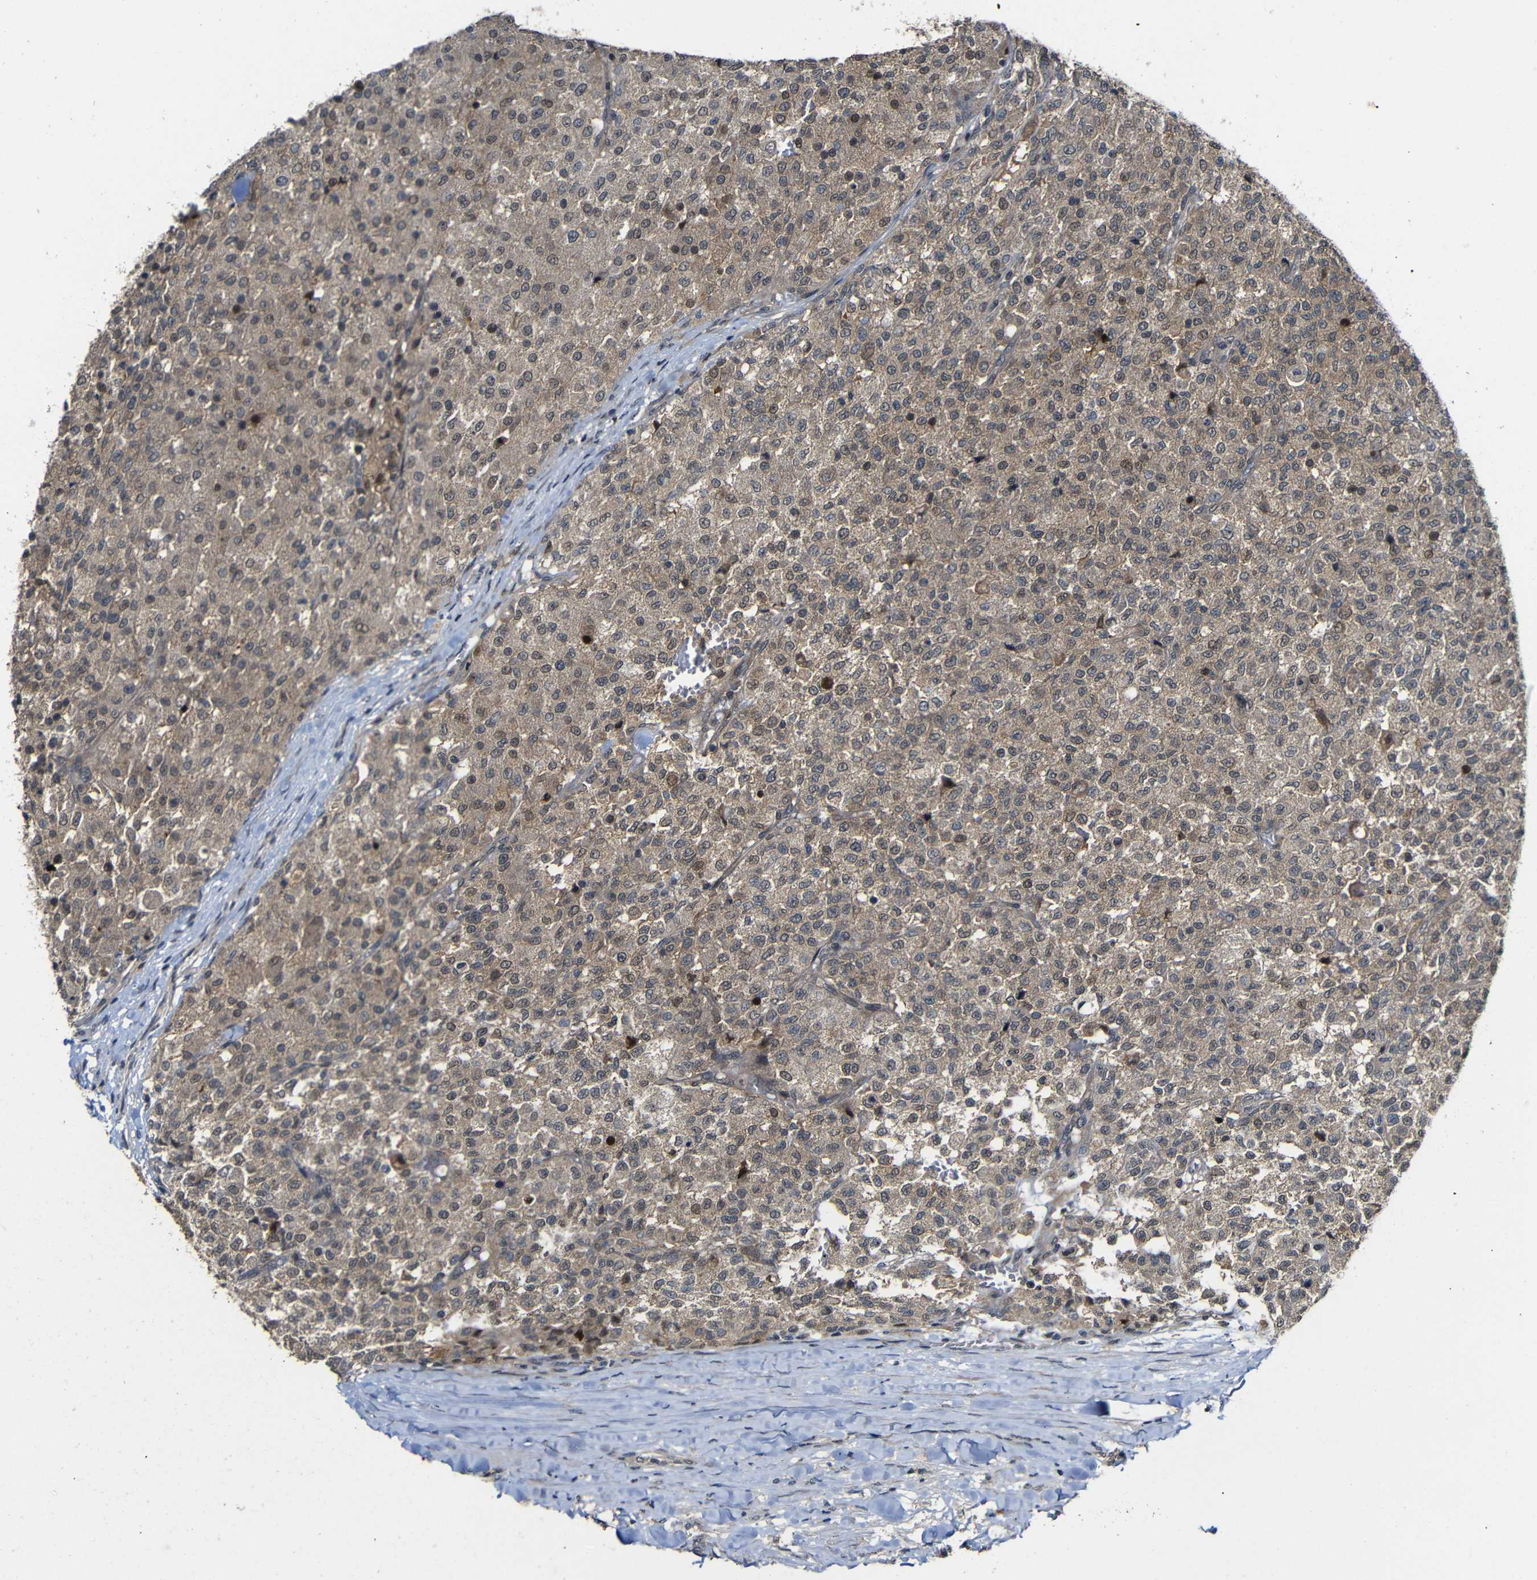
{"staining": {"intensity": "weak", "quantity": ">75%", "location": "cytoplasmic/membranous,nuclear"}, "tissue": "testis cancer", "cell_type": "Tumor cells", "image_type": "cancer", "snomed": [{"axis": "morphology", "description": "Seminoma, NOS"}, {"axis": "topography", "description": "Testis"}], "caption": "The histopathology image displays a brown stain indicating the presence of a protein in the cytoplasmic/membranous and nuclear of tumor cells in testis cancer. Nuclei are stained in blue.", "gene": "ATG12", "patient": {"sex": "male", "age": 59}}